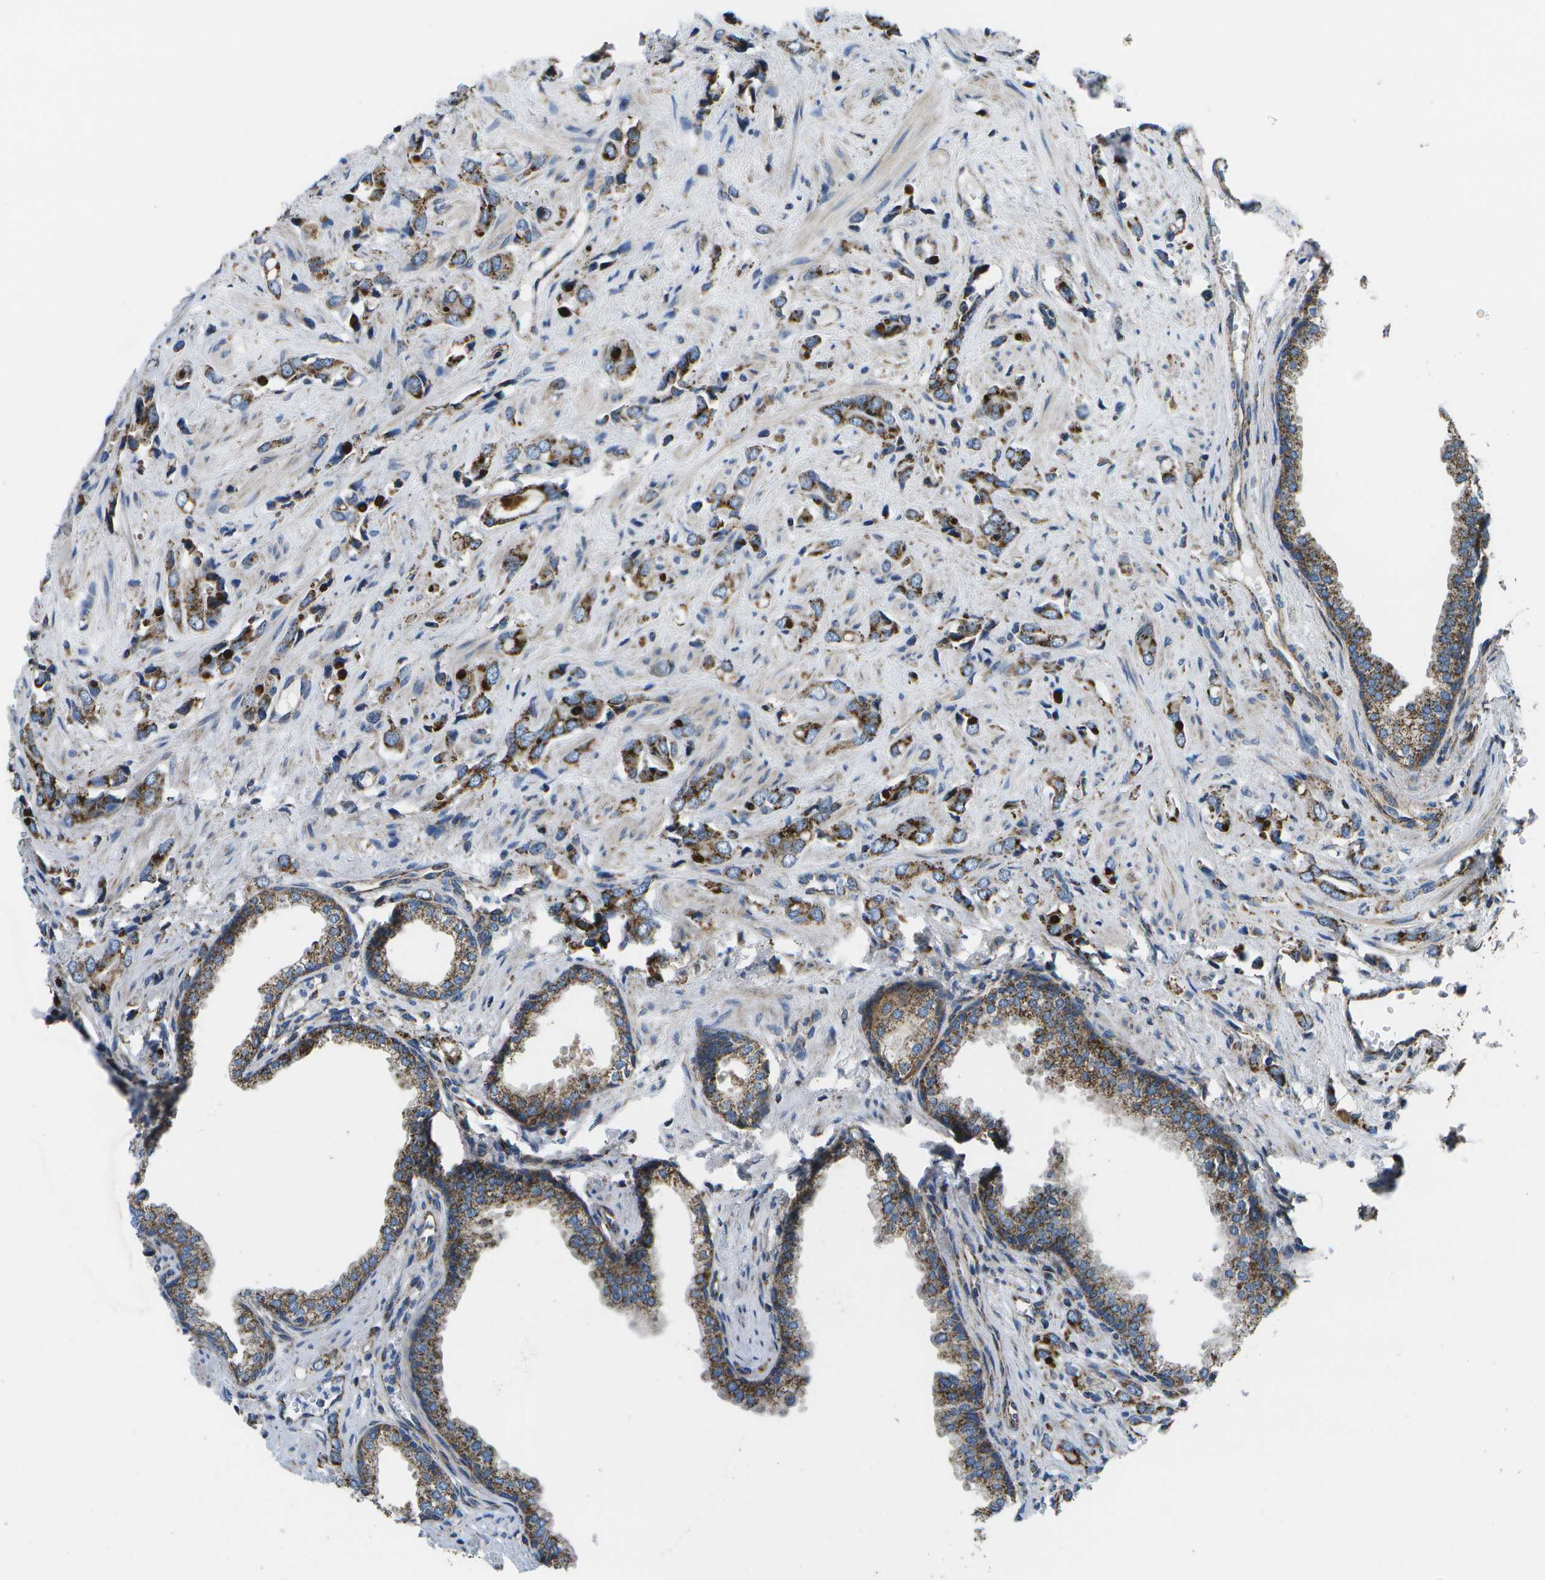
{"staining": {"intensity": "strong", "quantity": ">75%", "location": "cytoplasmic/membranous"}, "tissue": "prostate cancer", "cell_type": "Tumor cells", "image_type": "cancer", "snomed": [{"axis": "morphology", "description": "Adenocarcinoma, High grade"}, {"axis": "topography", "description": "Prostate"}], "caption": "High-grade adenocarcinoma (prostate) tissue reveals strong cytoplasmic/membranous positivity in about >75% of tumor cells, visualized by immunohistochemistry.", "gene": "MVK", "patient": {"sex": "male", "age": 64}}